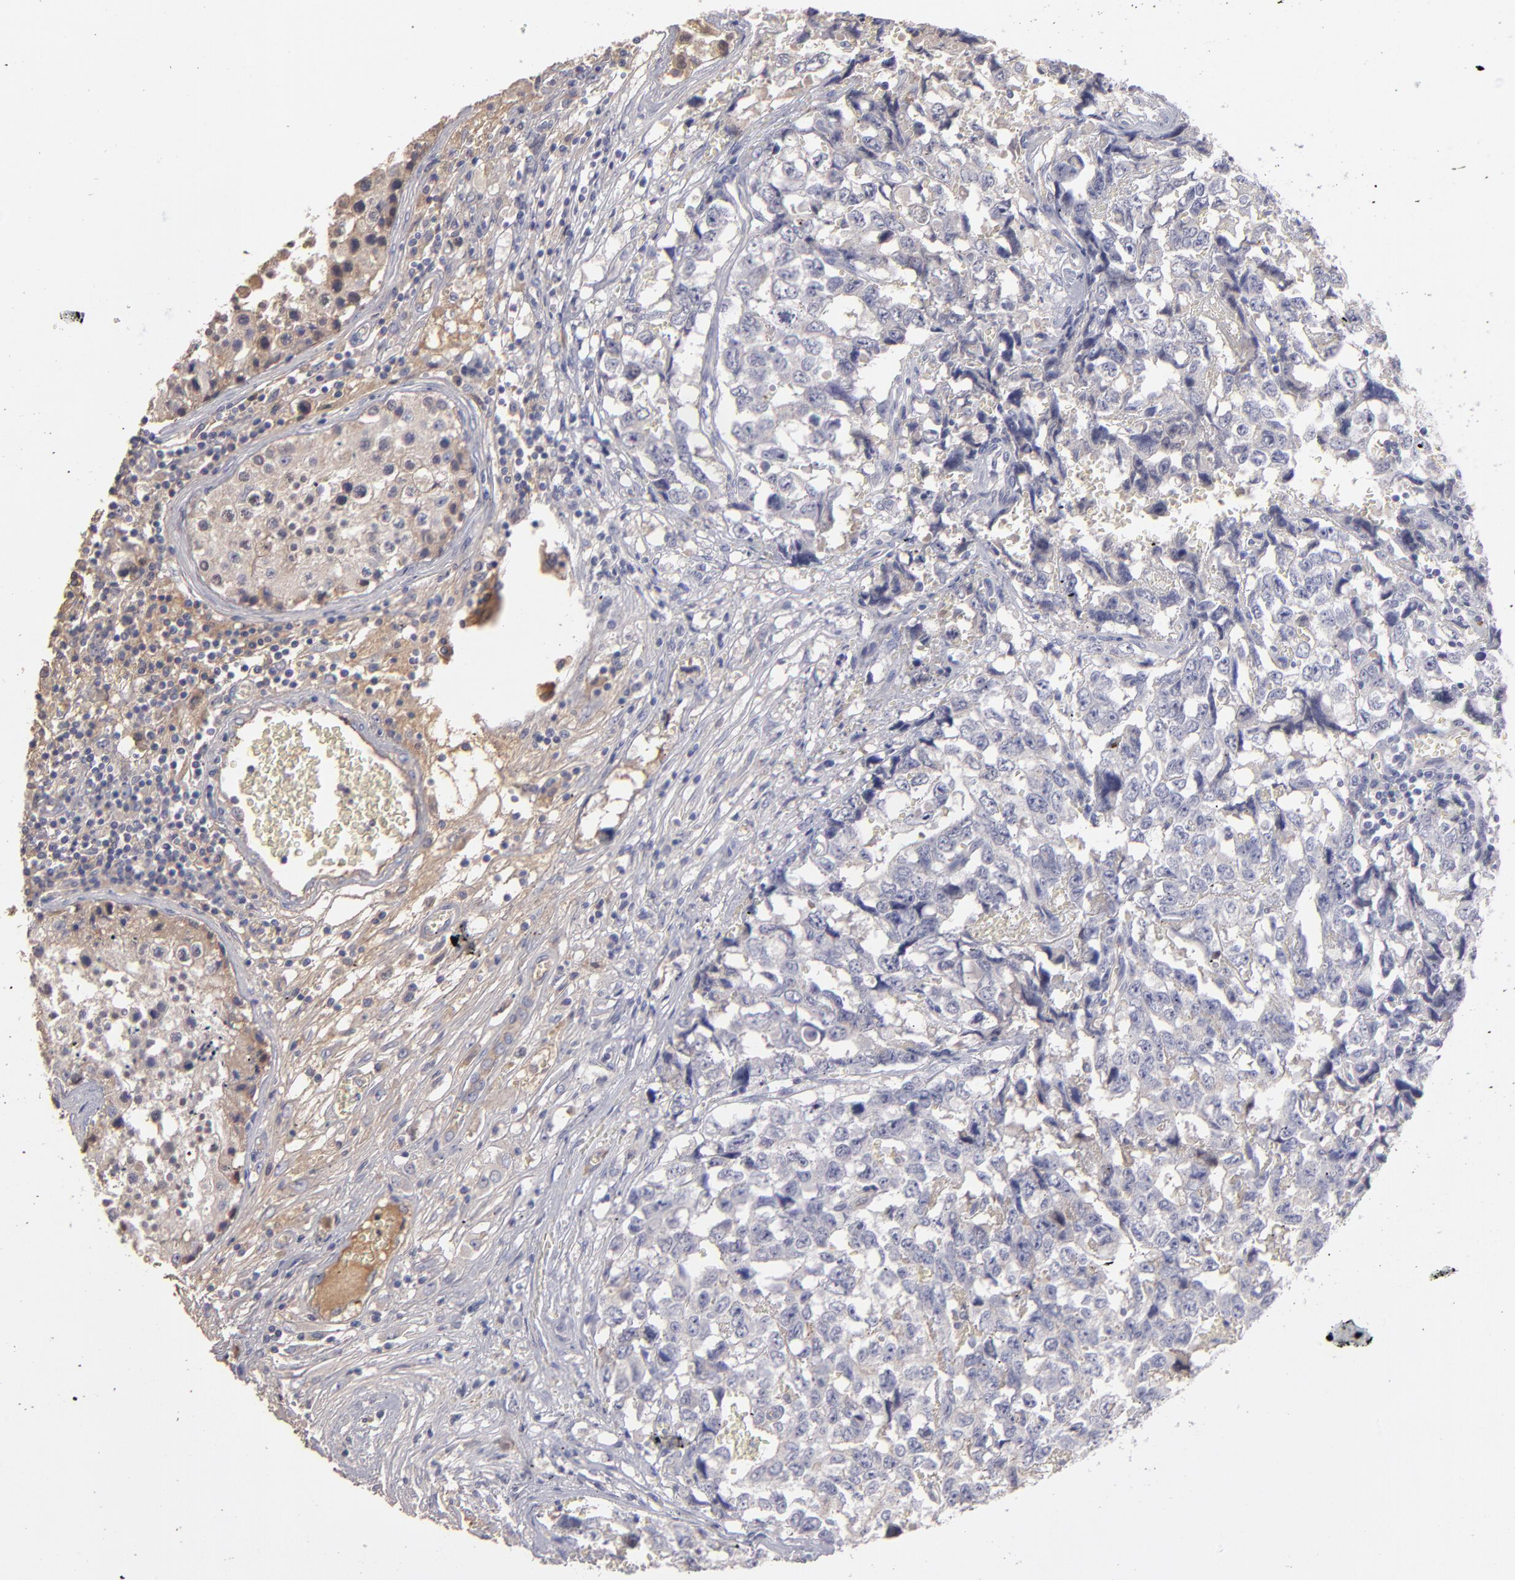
{"staining": {"intensity": "negative", "quantity": "none", "location": "none"}, "tissue": "testis cancer", "cell_type": "Tumor cells", "image_type": "cancer", "snomed": [{"axis": "morphology", "description": "Carcinoma, Embryonal, NOS"}, {"axis": "topography", "description": "Testis"}], "caption": "The photomicrograph shows no significant expression in tumor cells of embryonal carcinoma (testis).", "gene": "ABCC4", "patient": {"sex": "male", "age": 31}}